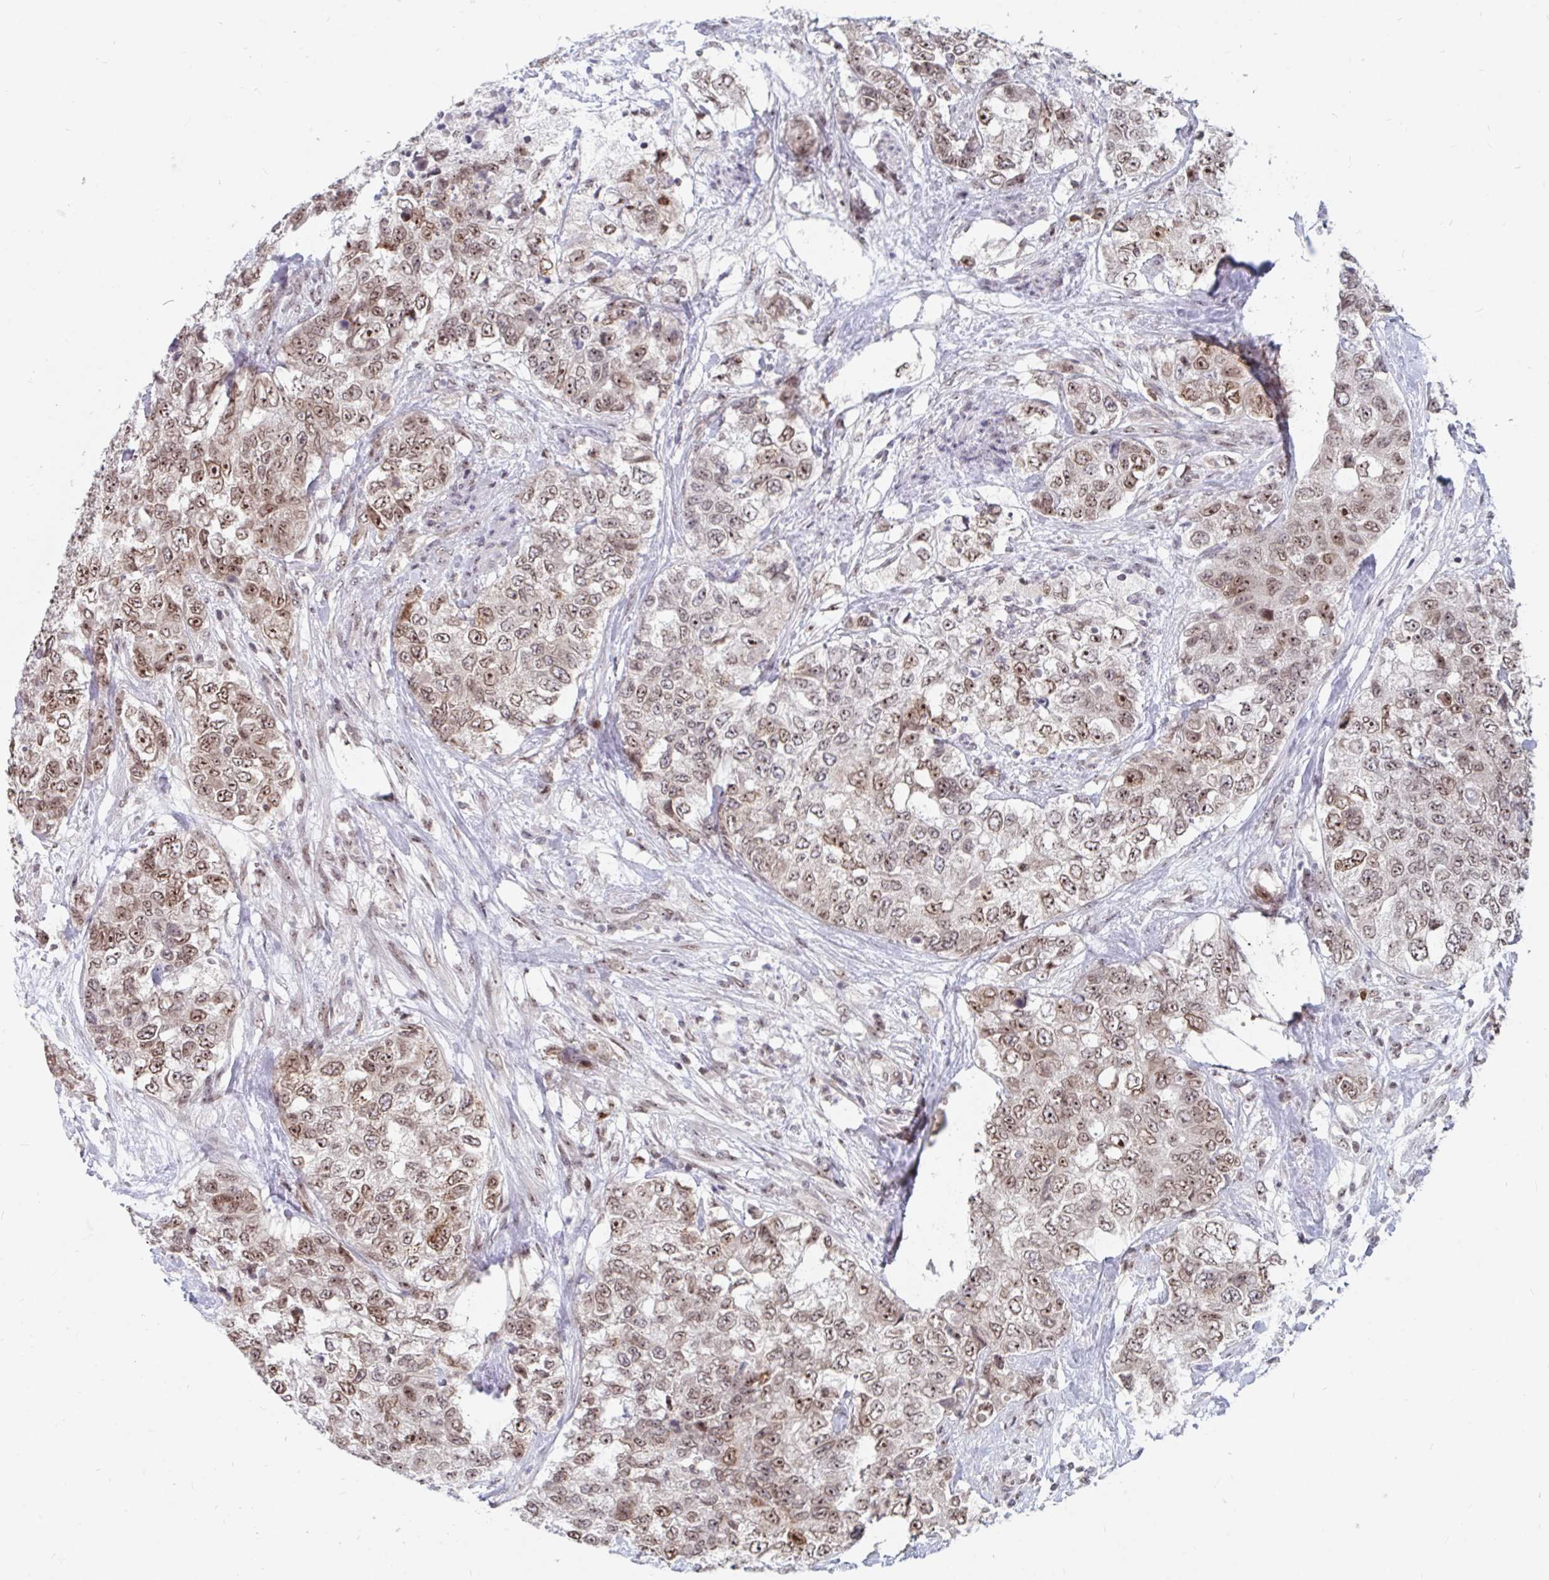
{"staining": {"intensity": "moderate", "quantity": ">75%", "location": "nuclear"}, "tissue": "urothelial cancer", "cell_type": "Tumor cells", "image_type": "cancer", "snomed": [{"axis": "morphology", "description": "Urothelial carcinoma, High grade"}, {"axis": "topography", "description": "Urinary bladder"}], "caption": "High-grade urothelial carcinoma tissue shows moderate nuclear positivity in about >75% of tumor cells (DAB (3,3'-diaminobenzidine) IHC with brightfield microscopy, high magnification).", "gene": "TRIP12", "patient": {"sex": "female", "age": 78}}